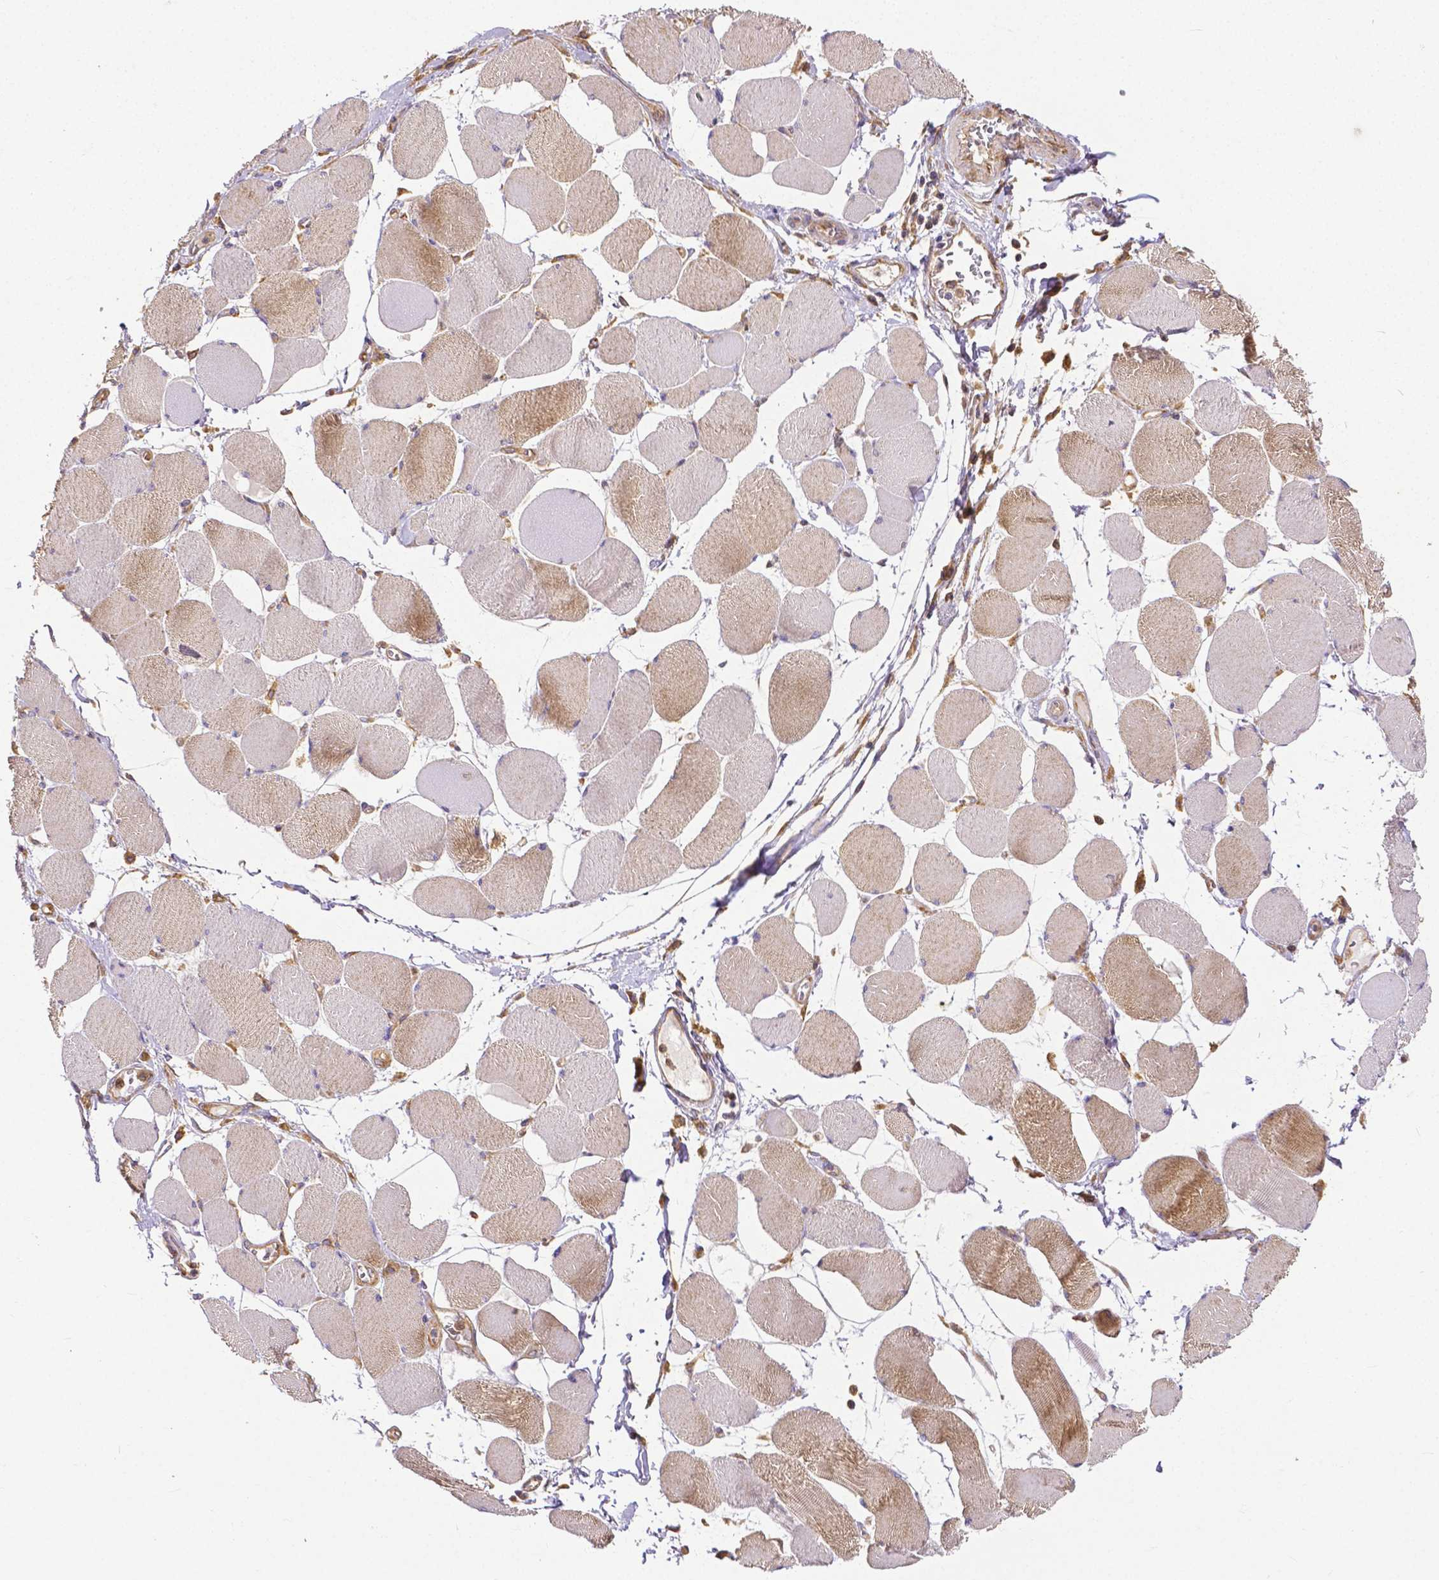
{"staining": {"intensity": "moderate", "quantity": "<25%", "location": "cytoplasmic/membranous"}, "tissue": "skeletal muscle", "cell_type": "Myocytes", "image_type": "normal", "snomed": [{"axis": "morphology", "description": "Normal tissue, NOS"}, {"axis": "topography", "description": "Skeletal muscle"}], "caption": "The photomicrograph displays immunohistochemical staining of unremarkable skeletal muscle. There is moderate cytoplasmic/membranous expression is present in approximately <25% of myocytes. The staining was performed using DAB, with brown indicating positive protein expression. Nuclei are stained blue with hematoxylin.", "gene": "DICER1", "patient": {"sex": "female", "age": 75}}